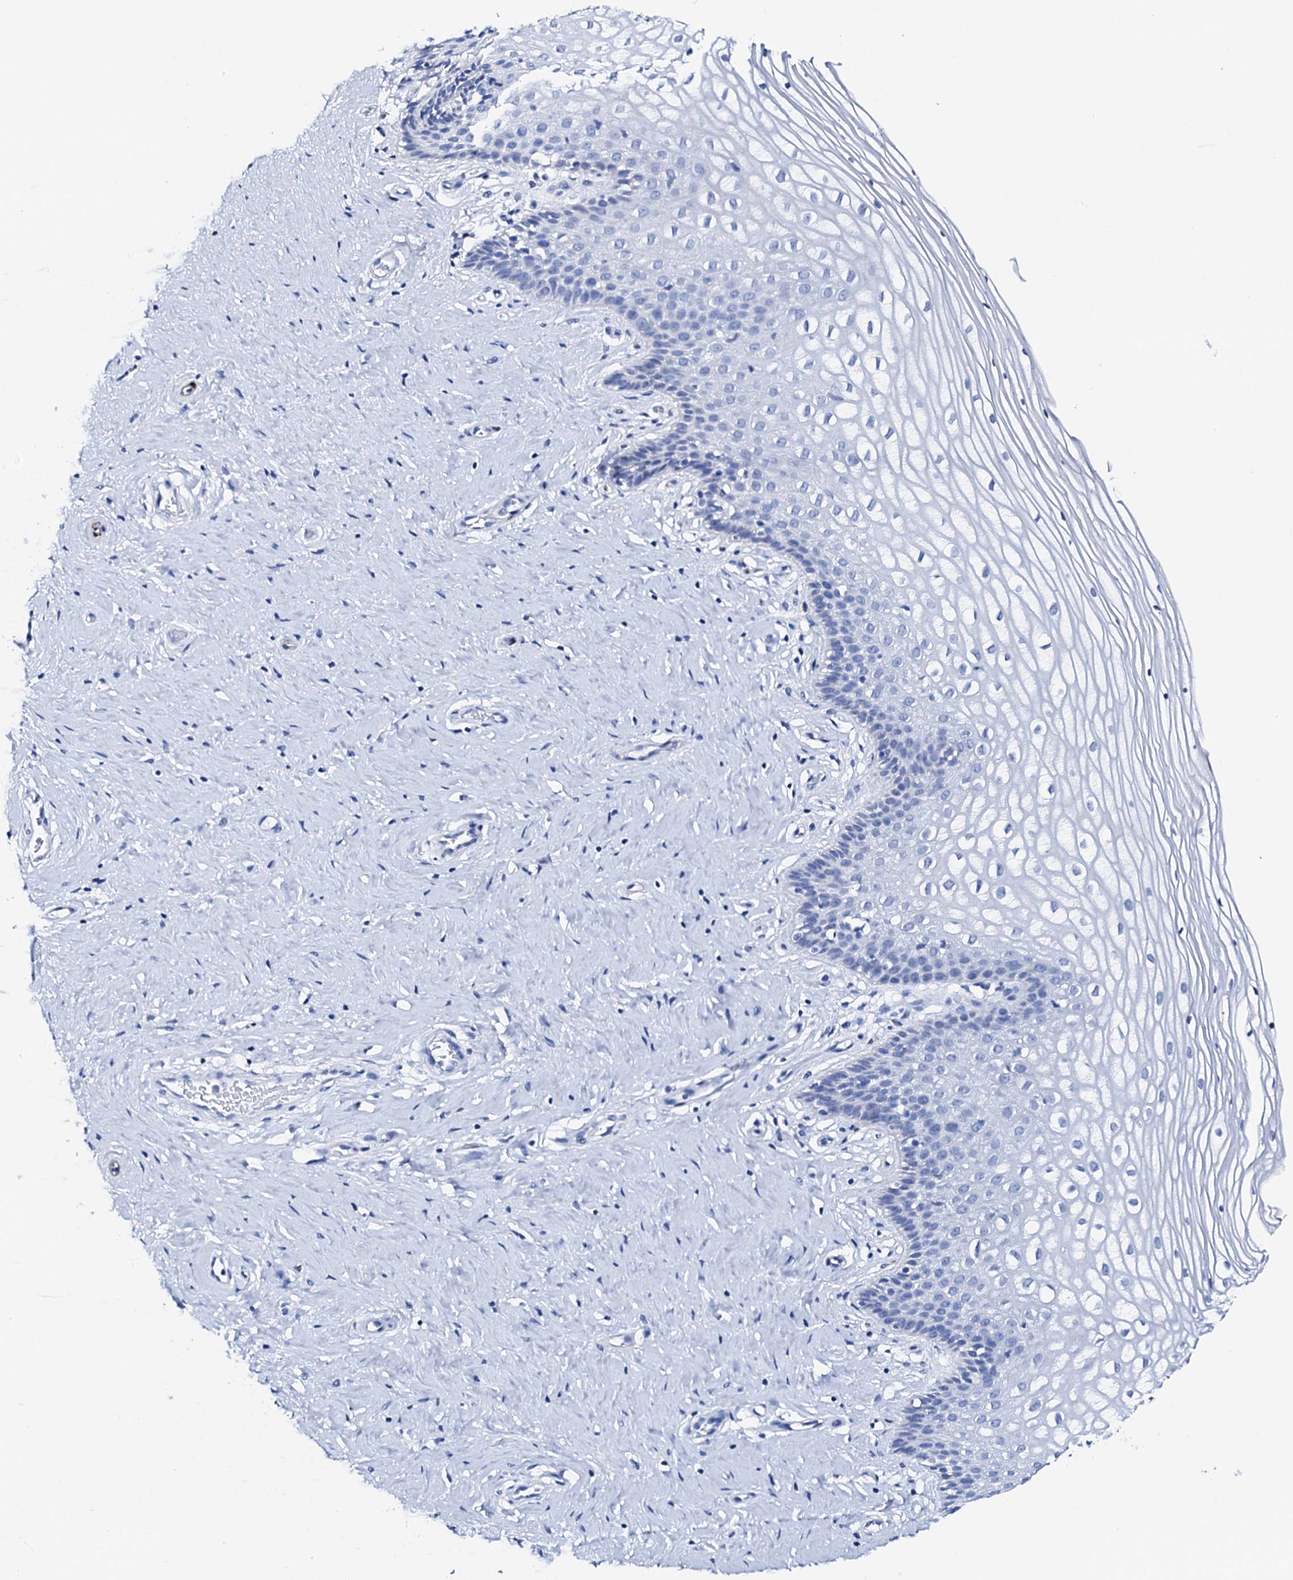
{"staining": {"intensity": "negative", "quantity": "none", "location": "none"}, "tissue": "cervix", "cell_type": "Glandular cells", "image_type": "normal", "snomed": [{"axis": "morphology", "description": "Normal tissue, NOS"}, {"axis": "topography", "description": "Cervix"}], "caption": "An immunohistochemistry micrograph of benign cervix is shown. There is no staining in glandular cells of cervix. (DAB immunohistochemistry (IHC), high magnification).", "gene": "NRIP2", "patient": {"sex": "female", "age": 33}}